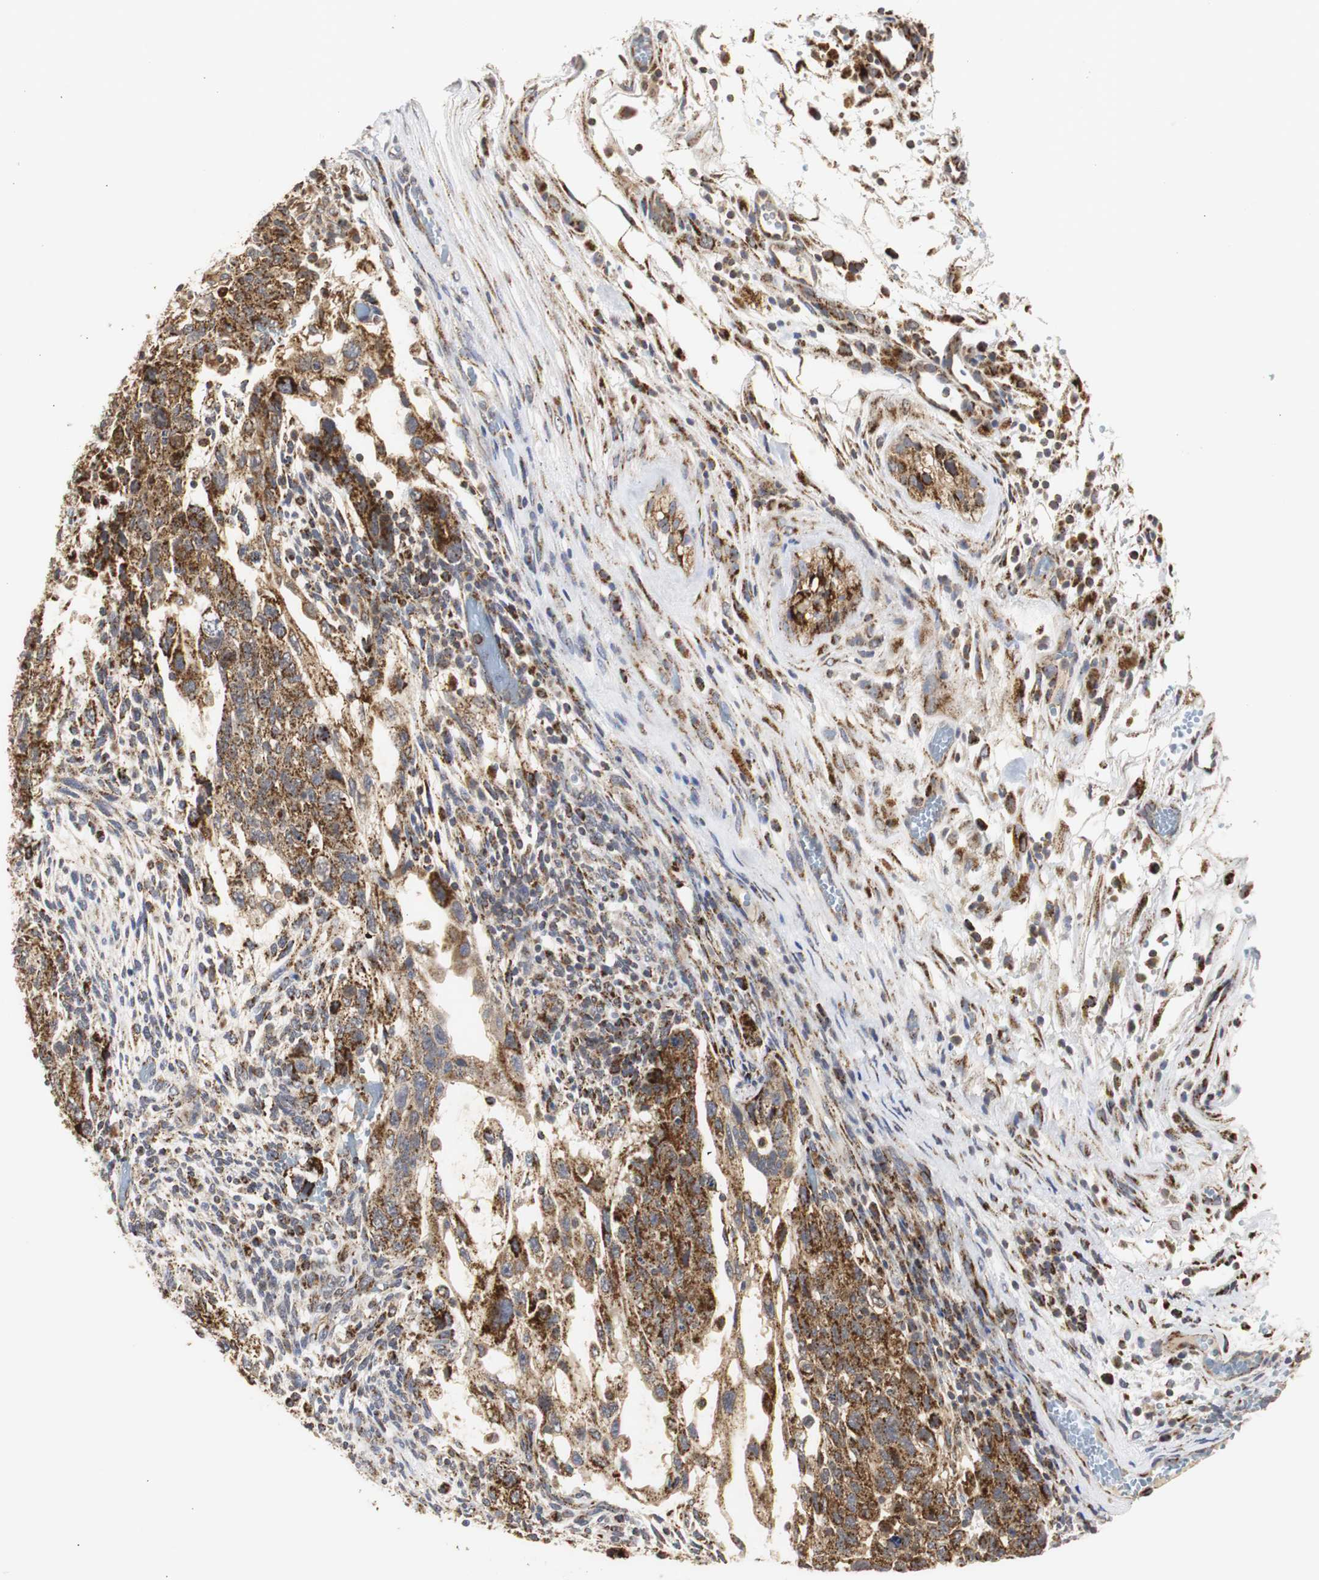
{"staining": {"intensity": "strong", "quantity": ">75%", "location": "cytoplasmic/membranous"}, "tissue": "testis cancer", "cell_type": "Tumor cells", "image_type": "cancer", "snomed": [{"axis": "morphology", "description": "Normal tissue, NOS"}, {"axis": "morphology", "description": "Carcinoma, Embryonal, NOS"}, {"axis": "topography", "description": "Testis"}], "caption": "This histopathology image exhibits IHC staining of embryonal carcinoma (testis), with high strong cytoplasmic/membranous expression in about >75% of tumor cells.", "gene": "HSD17B10", "patient": {"sex": "male", "age": 36}}